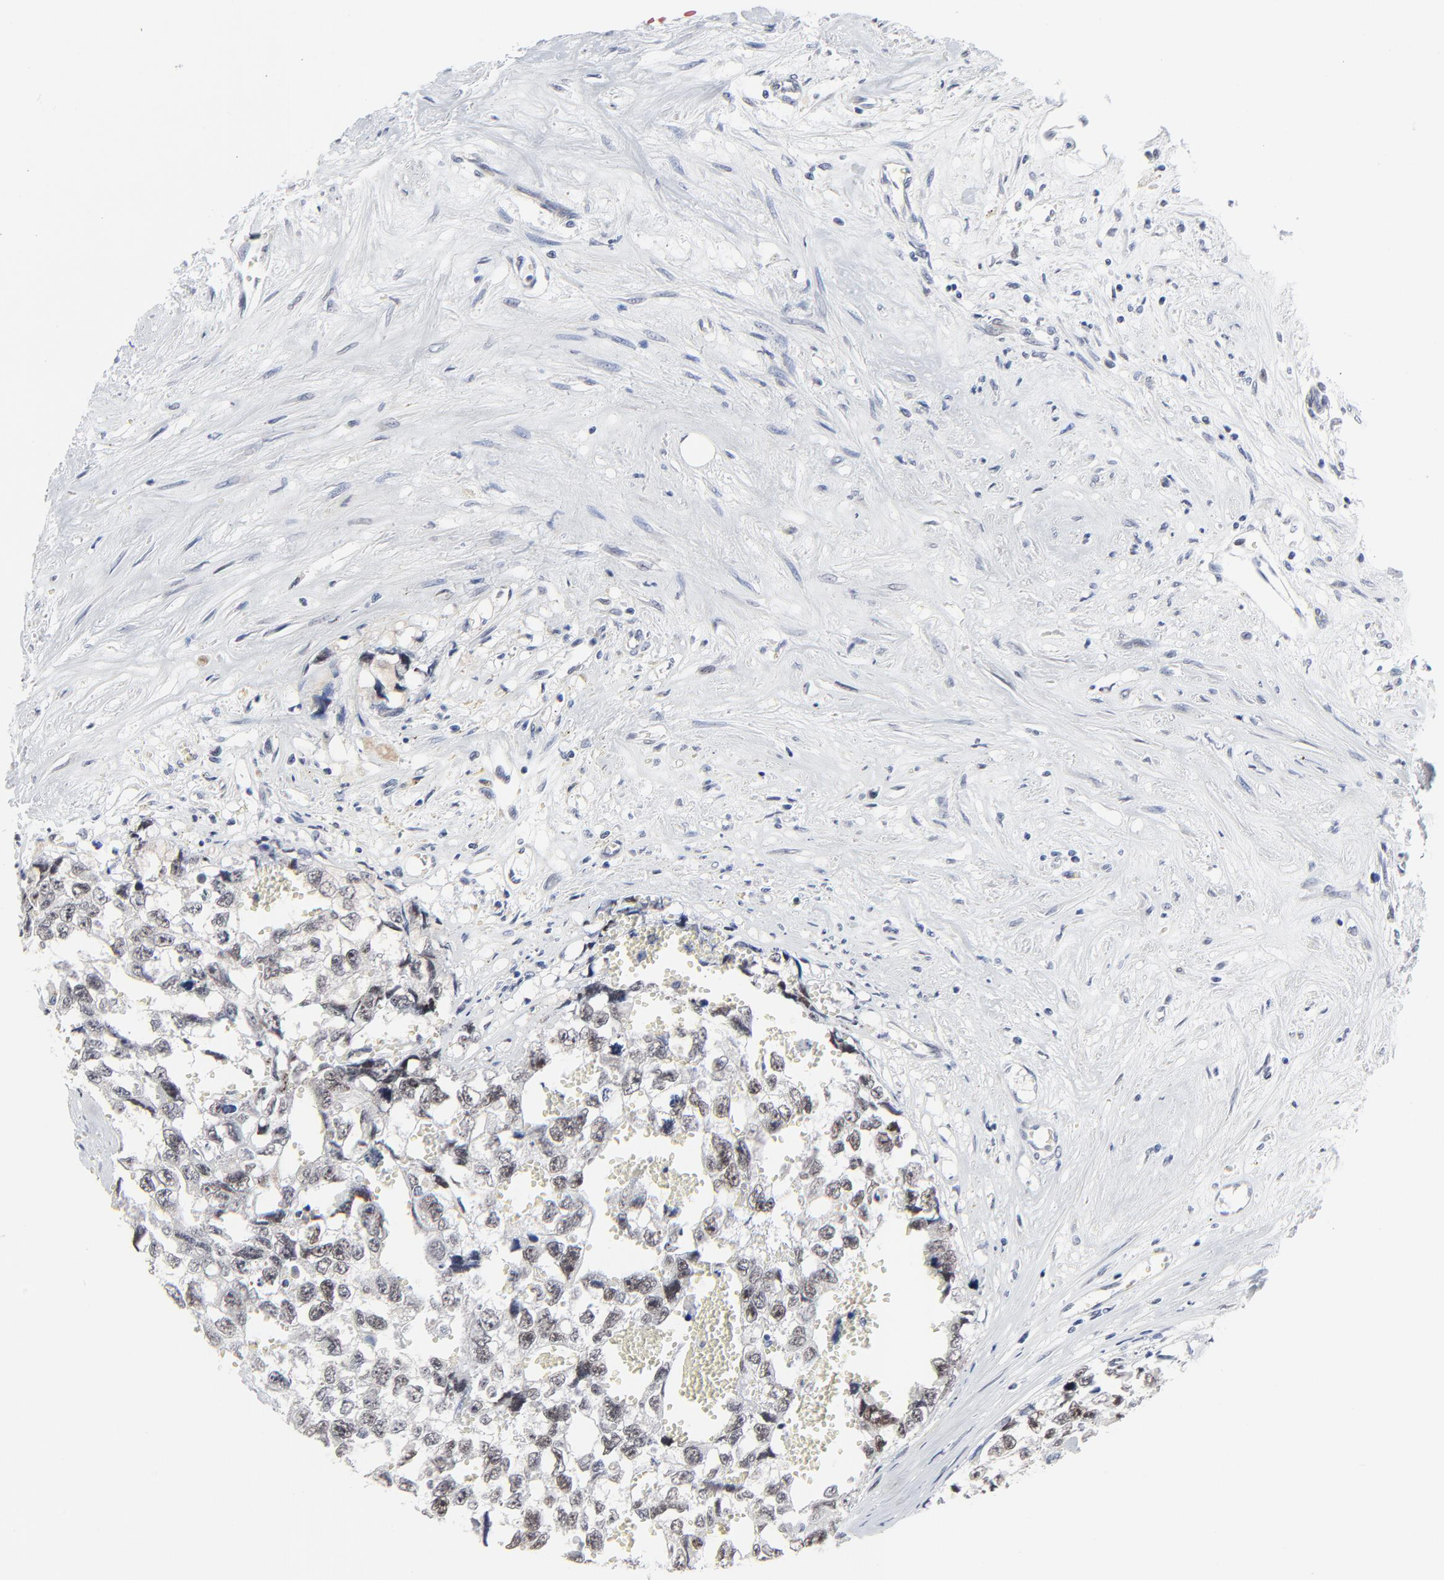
{"staining": {"intensity": "weak", "quantity": ">75%", "location": "nuclear"}, "tissue": "testis cancer", "cell_type": "Tumor cells", "image_type": "cancer", "snomed": [{"axis": "morphology", "description": "Carcinoma, Embryonal, NOS"}, {"axis": "topography", "description": "Testis"}], "caption": "A brown stain labels weak nuclear staining of a protein in testis cancer (embryonal carcinoma) tumor cells. Nuclei are stained in blue.", "gene": "ZNF589", "patient": {"sex": "male", "age": 31}}